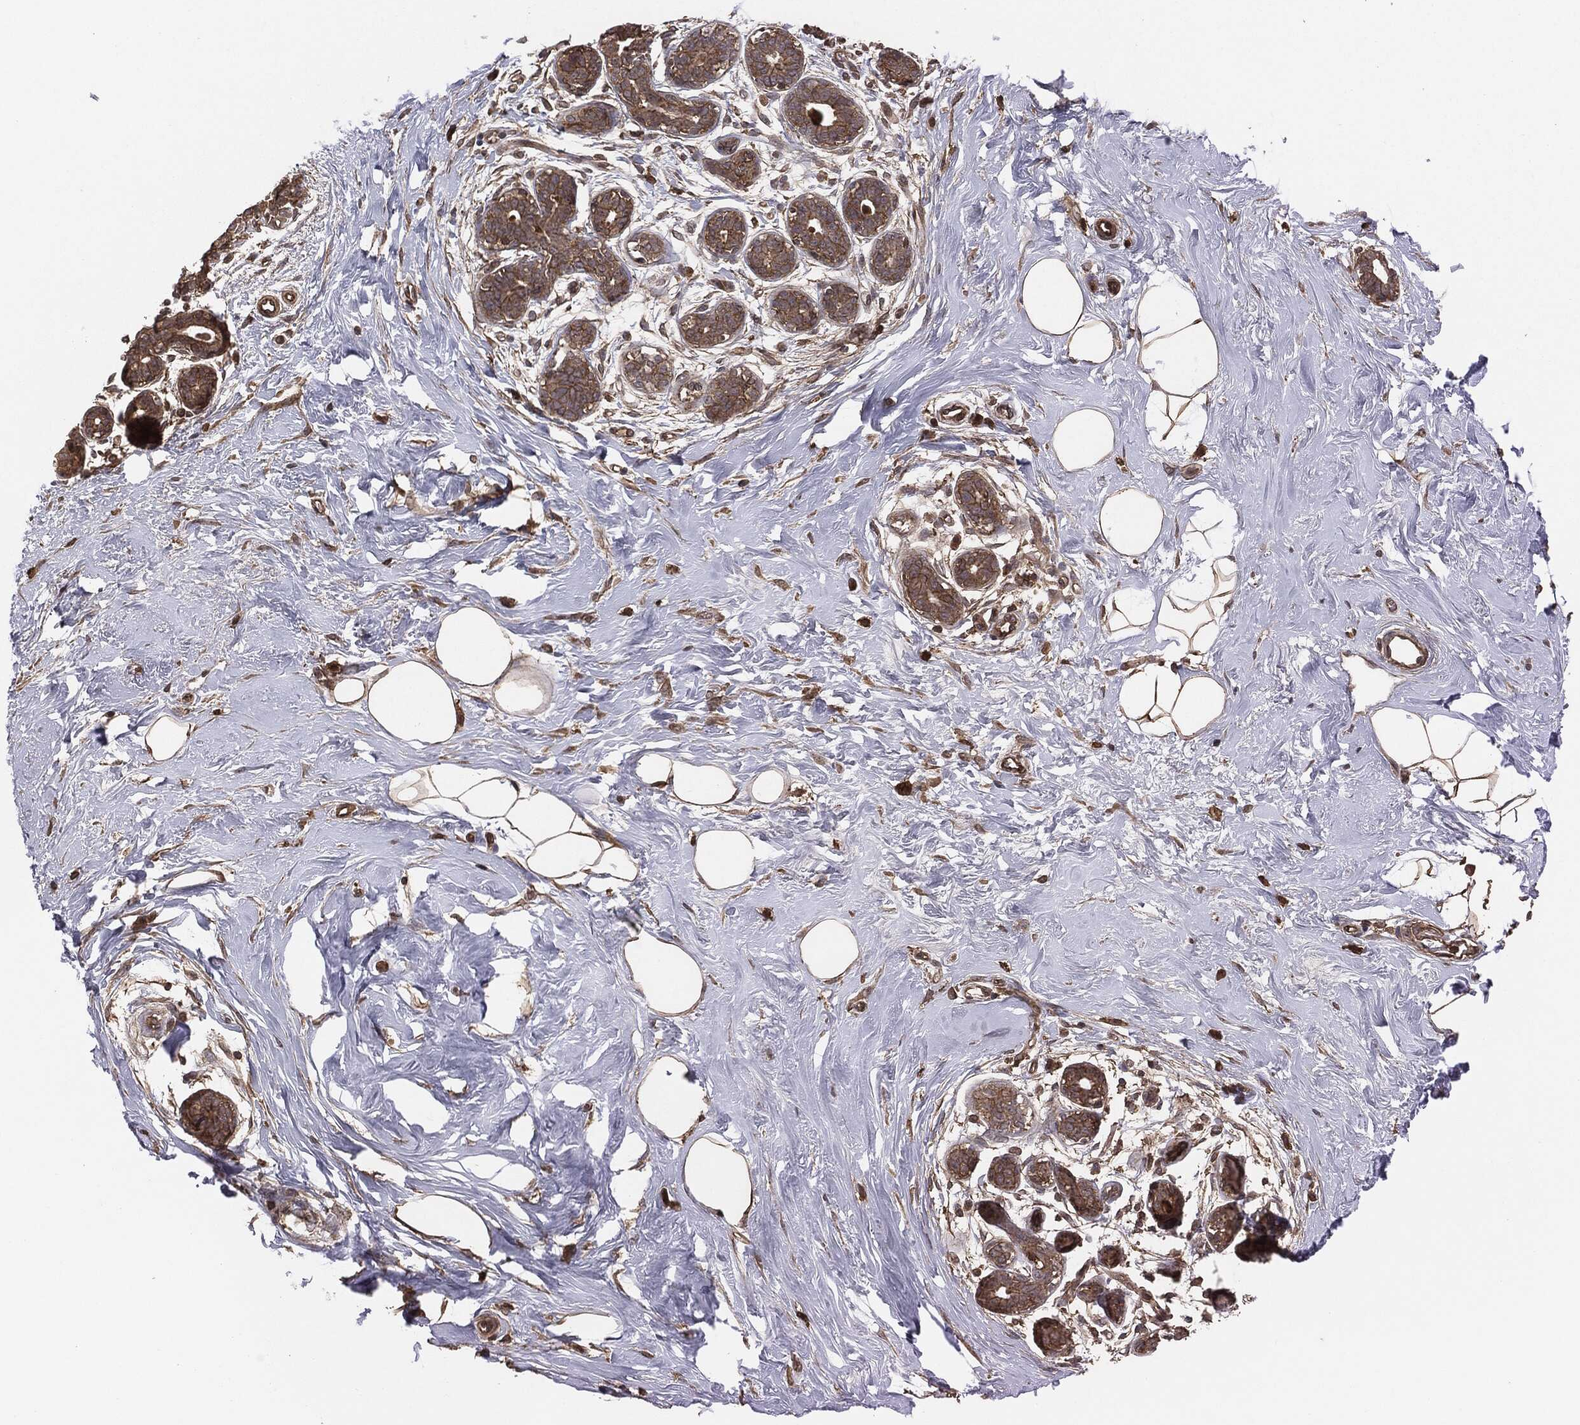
{"staining": {"intensity": "moderate", "quantity": "<25%", "location": "cytoplasmic/membranous"}, "tissue": "breast", "cell_type": "Adipocytes", "image_type": "normal", "snomed": [{"axis": "morphology", "description": "Normal tissue, NOS"}, {"axis": "topography", "description": "Breast"}], "caption": "Breast stained with a brown dye shows moderate cytoplasmic/membranous positive staining in approximately <25% of adipocytes.", "gene": "ERBIN", "patient": {"sex": "female", "age": 43}}